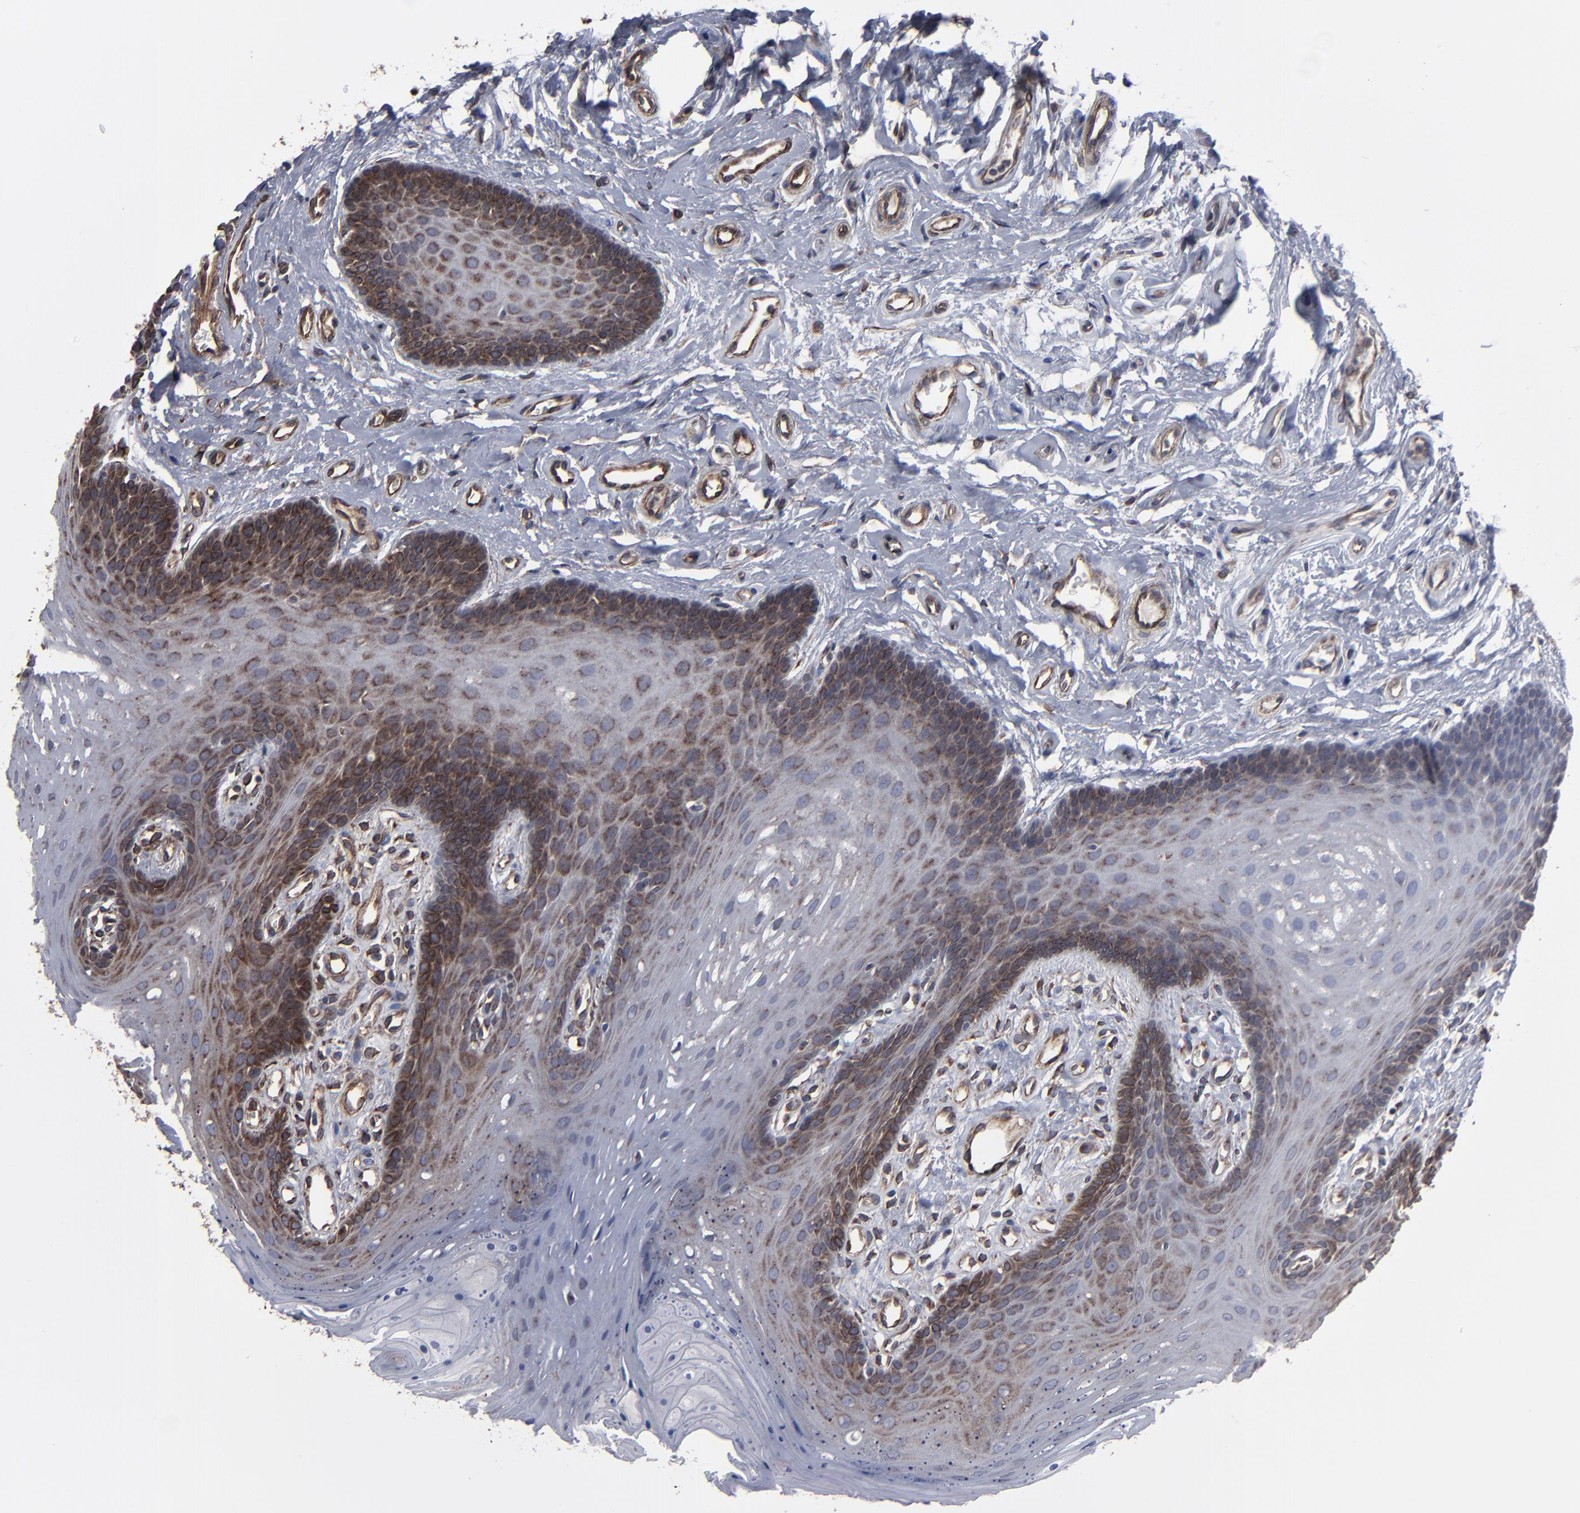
{"staining": {"intensity": "strong", "quantity": "<25%", "location": "cytoplasmic/membranous"}, "tissue": "oral mucosa", "cell_type": "Squamous epithelial cells", "image_type": "normal", "snomed": [{"axis": "morphology", "description": "Normal tissue, NOS"}, {"axis": "topography", "description": "Oral tissue"}], "caption": "Oral mucosa stained with a brown dye exhibits strong cytoplasmic/membranous positive expression in about <25% of squamous epithelial cells.", "gene": "CNIH1", "patient": {"sex": "male", "age": 62}}